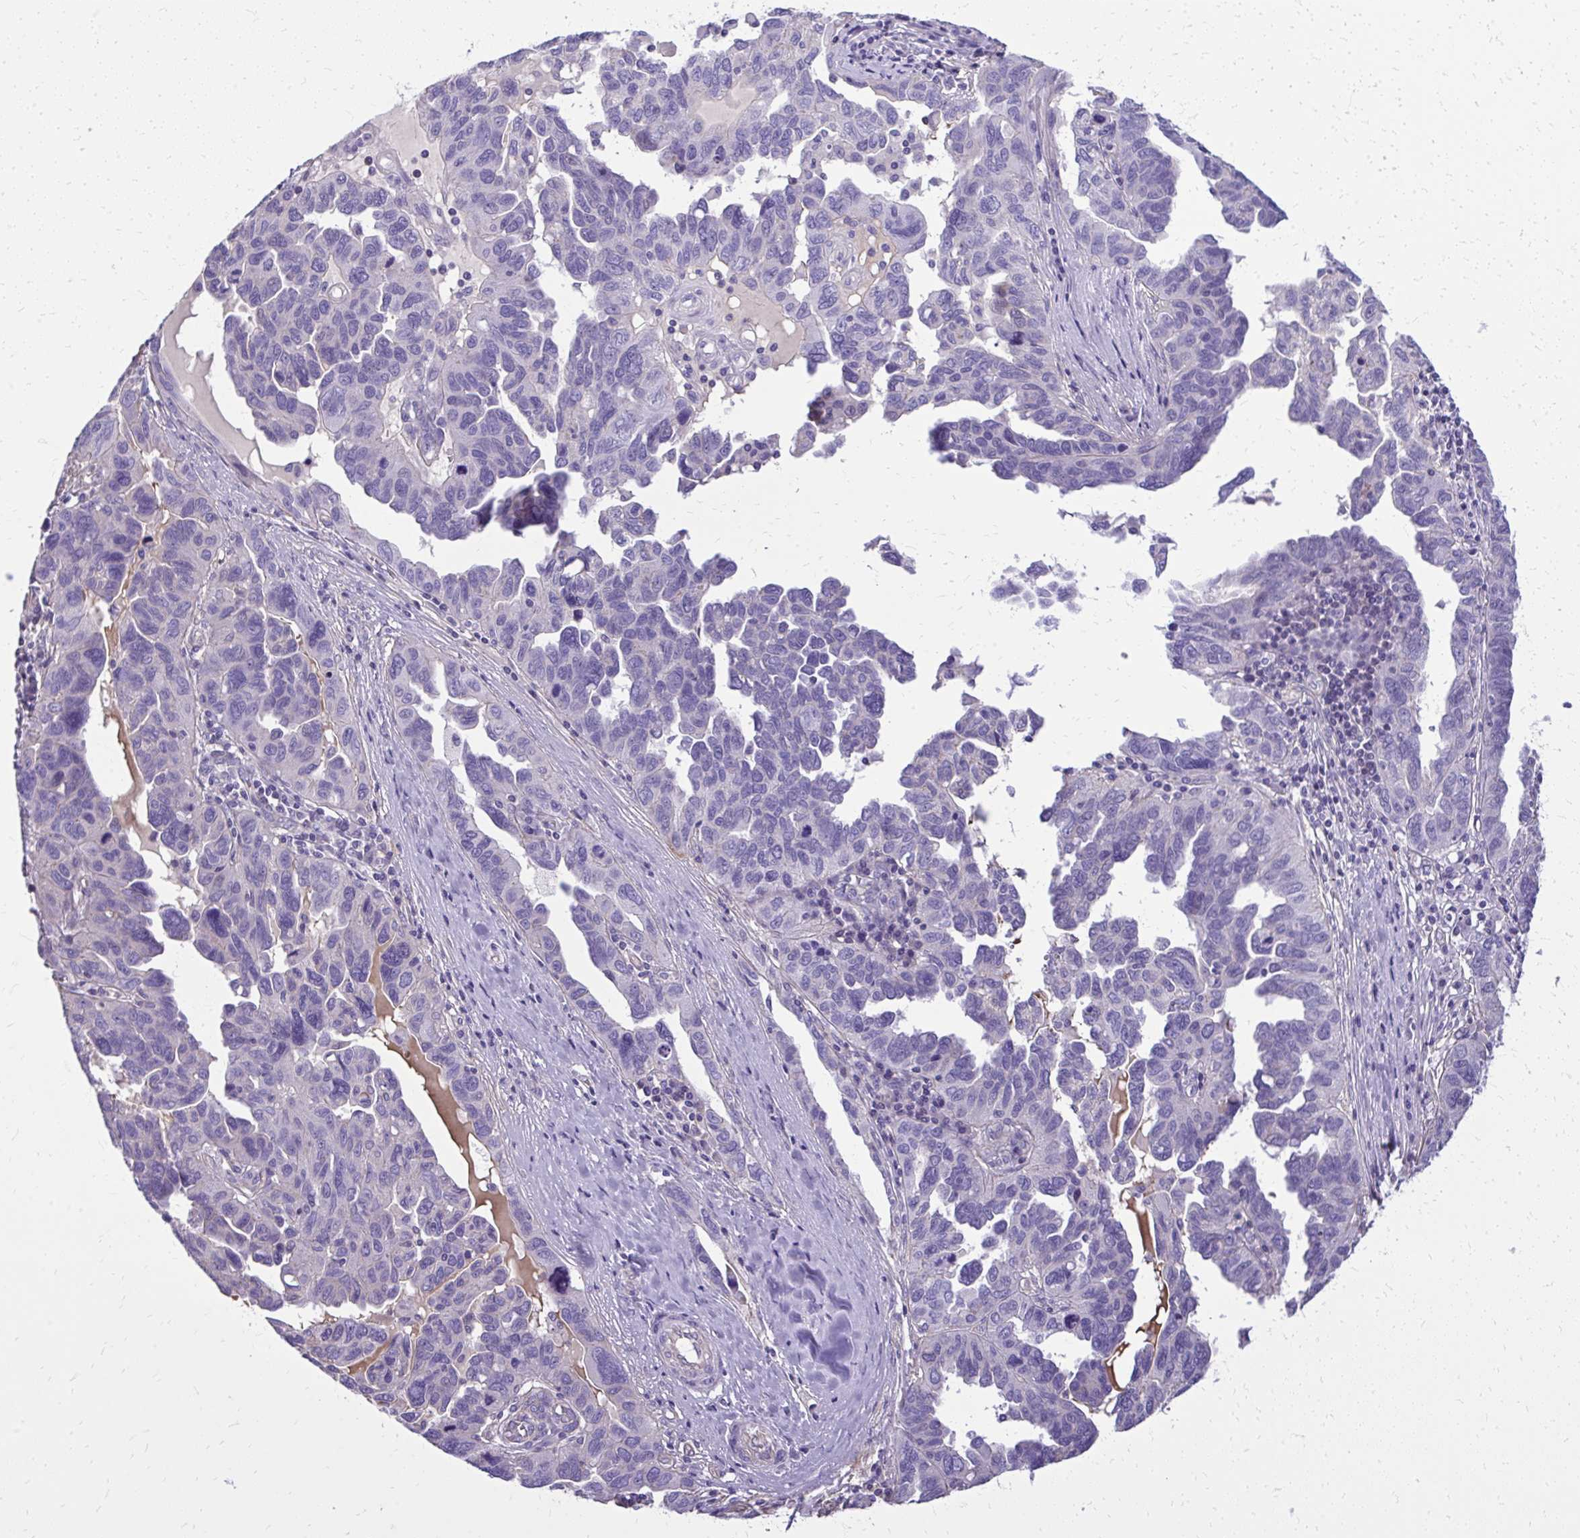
{"staining": {"intensity": "negative", "quantity": "none", "location": "none"}, "tissue": "ovarian cancer", "cell_type": "Tumor cells", "image_type": "cancer", "snomed": [{"axis": "morphology", "description": "Cystadenocarcinoma, serous, NOS"}, {"axis": "topography", "description": "Ovary"}], "caption": "IHC micrograph of neoplastic tissue: human ovarian serous cystadenocarcinoma stained with DAB (3,3'-diaminobenzidine) demonstrates no significant protein expression in tumor cells.", "gene": "RUNDC3B", "patient": {"sex": "female", "age": 64}}